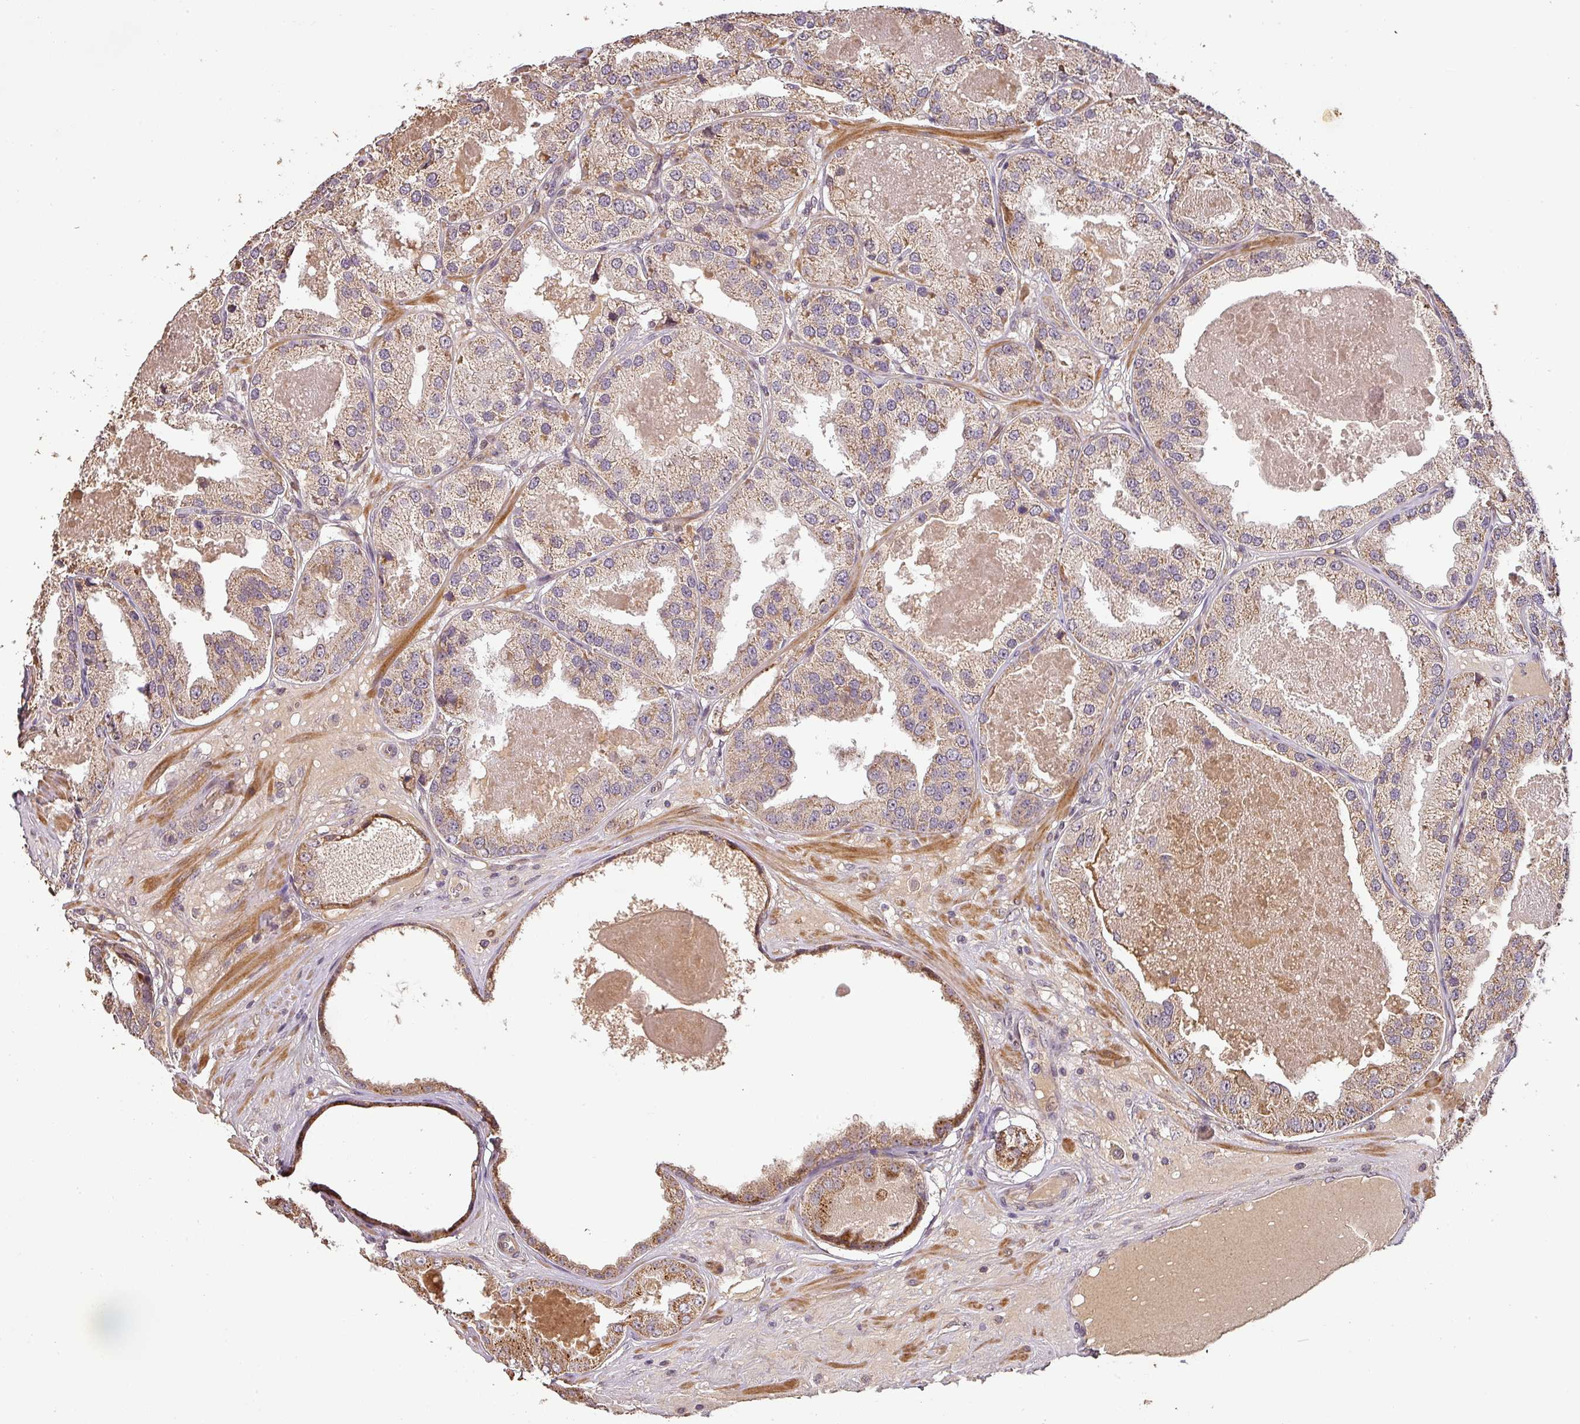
{"staining": {"intensity": "moderate", "quantity": "<25%", "location": "cytoplasmic/membranous"}, "tissue": "prostate cancer", "cell_type": "Tumor cells", "image_type": "cancer", "snomed": [{"axis": "morphology", "description": "Adenocarcinoma, High grade"}, {"axis": "topography", "description": "Prostate"}], "caption": "Human adenocarcinoma (high-grade) (prostate) stained with a protein marker exhibits moderate staining in tumor cells.", "gene": "BPIFB3", "patient": {"sex": "male", "age": 63}}